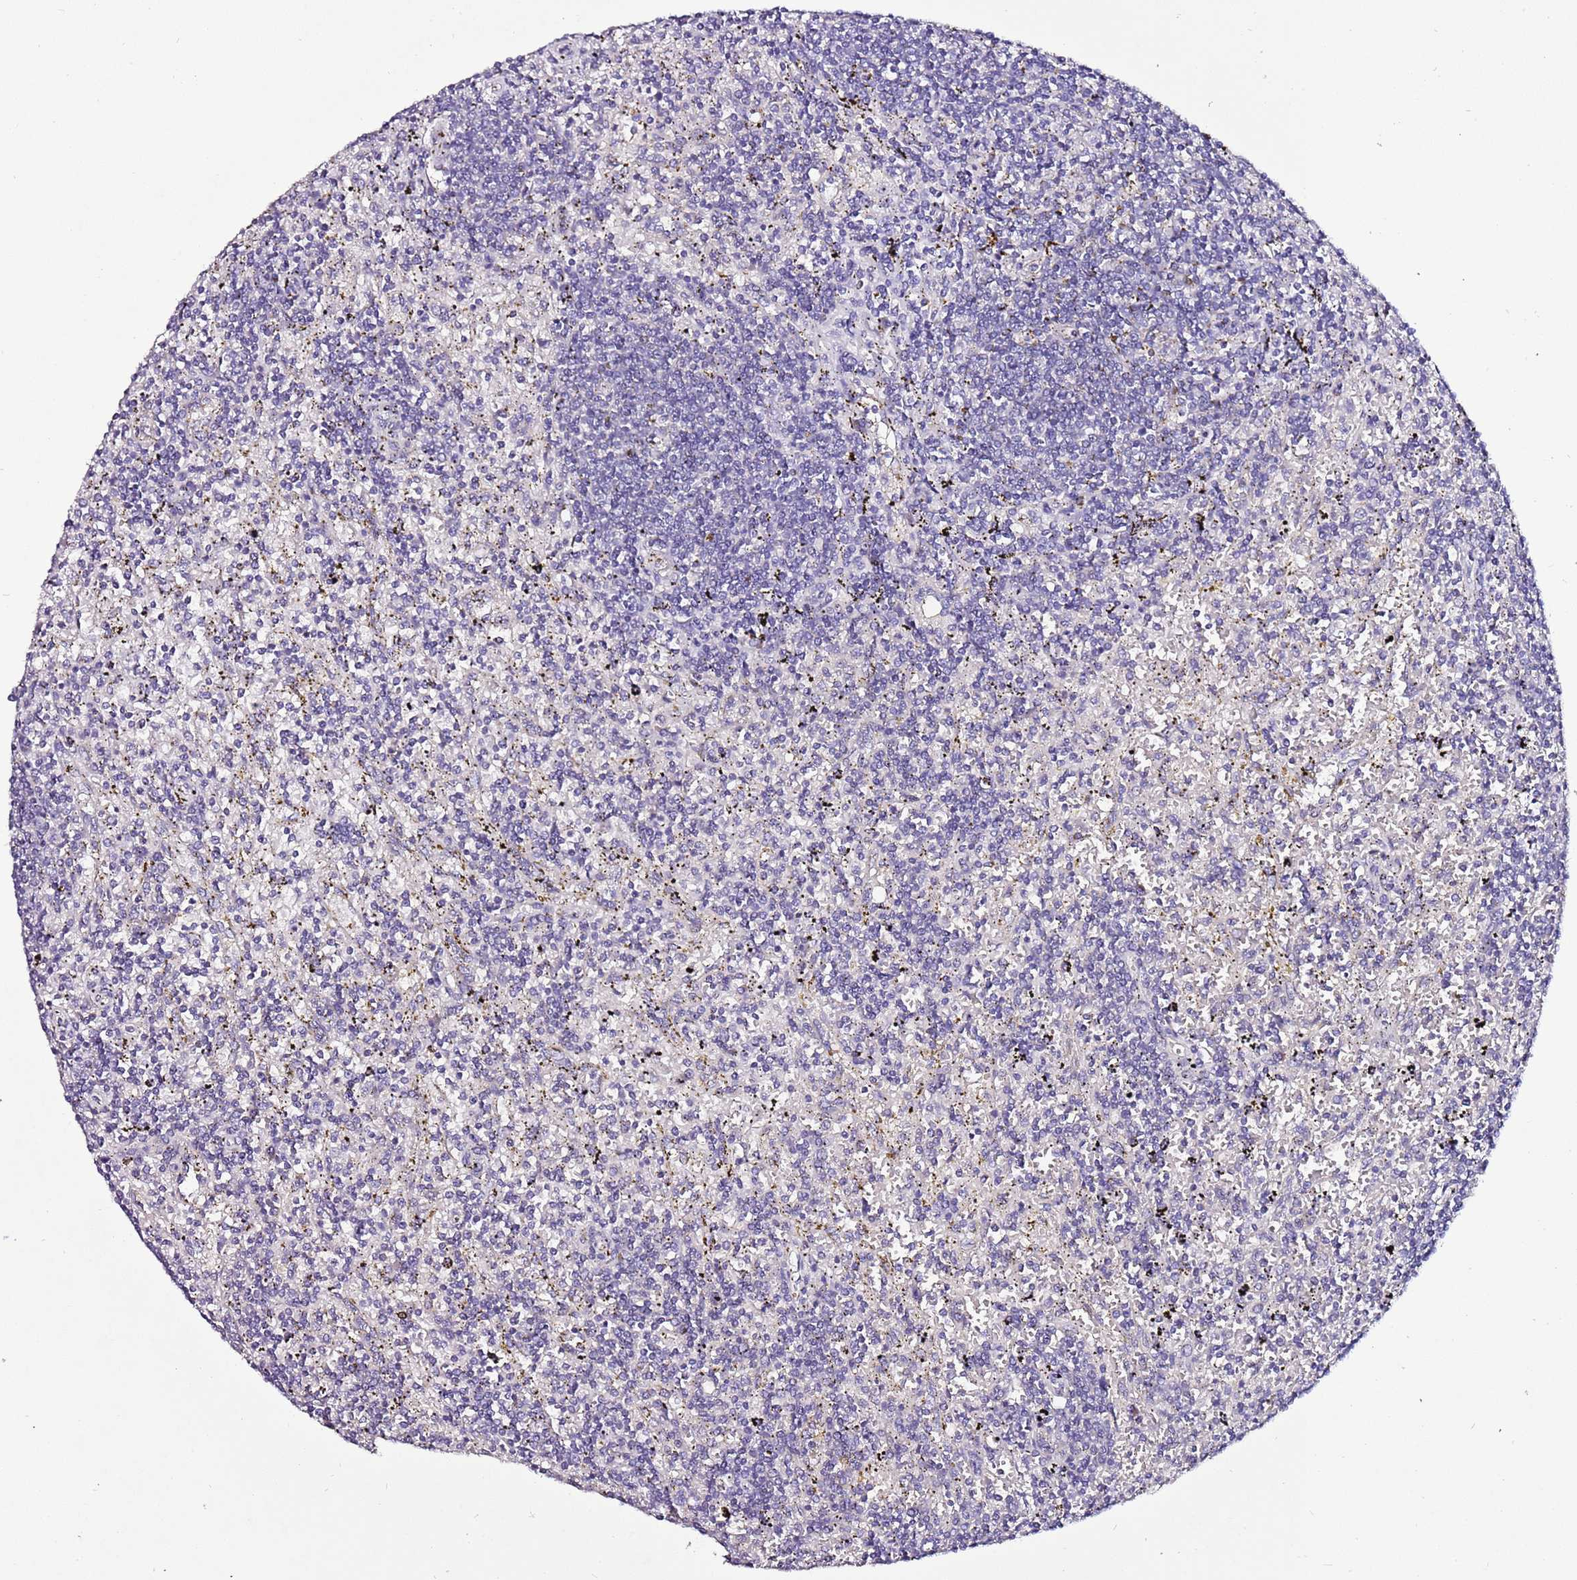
{"staining": {"intensity": "negative", "quantity": "none", "location": "none"}, "tissue": "lymphoma", "cell_type": "Tumor cells", "image_type": "cancer", "snomed": [{"axis": "morphology", "description": "Malignant lymphoma, non-Hodgkin's type, Low grade"}, {"axis": "topography", "description": "Spleen"}], "caption": "High power microscopy micrograph of an IHC histopathology image of lymphoma, revealing no significant expression in tumor cells.", "gene": "FAM20A", "patient": {"sex": "male", "age": 76}}